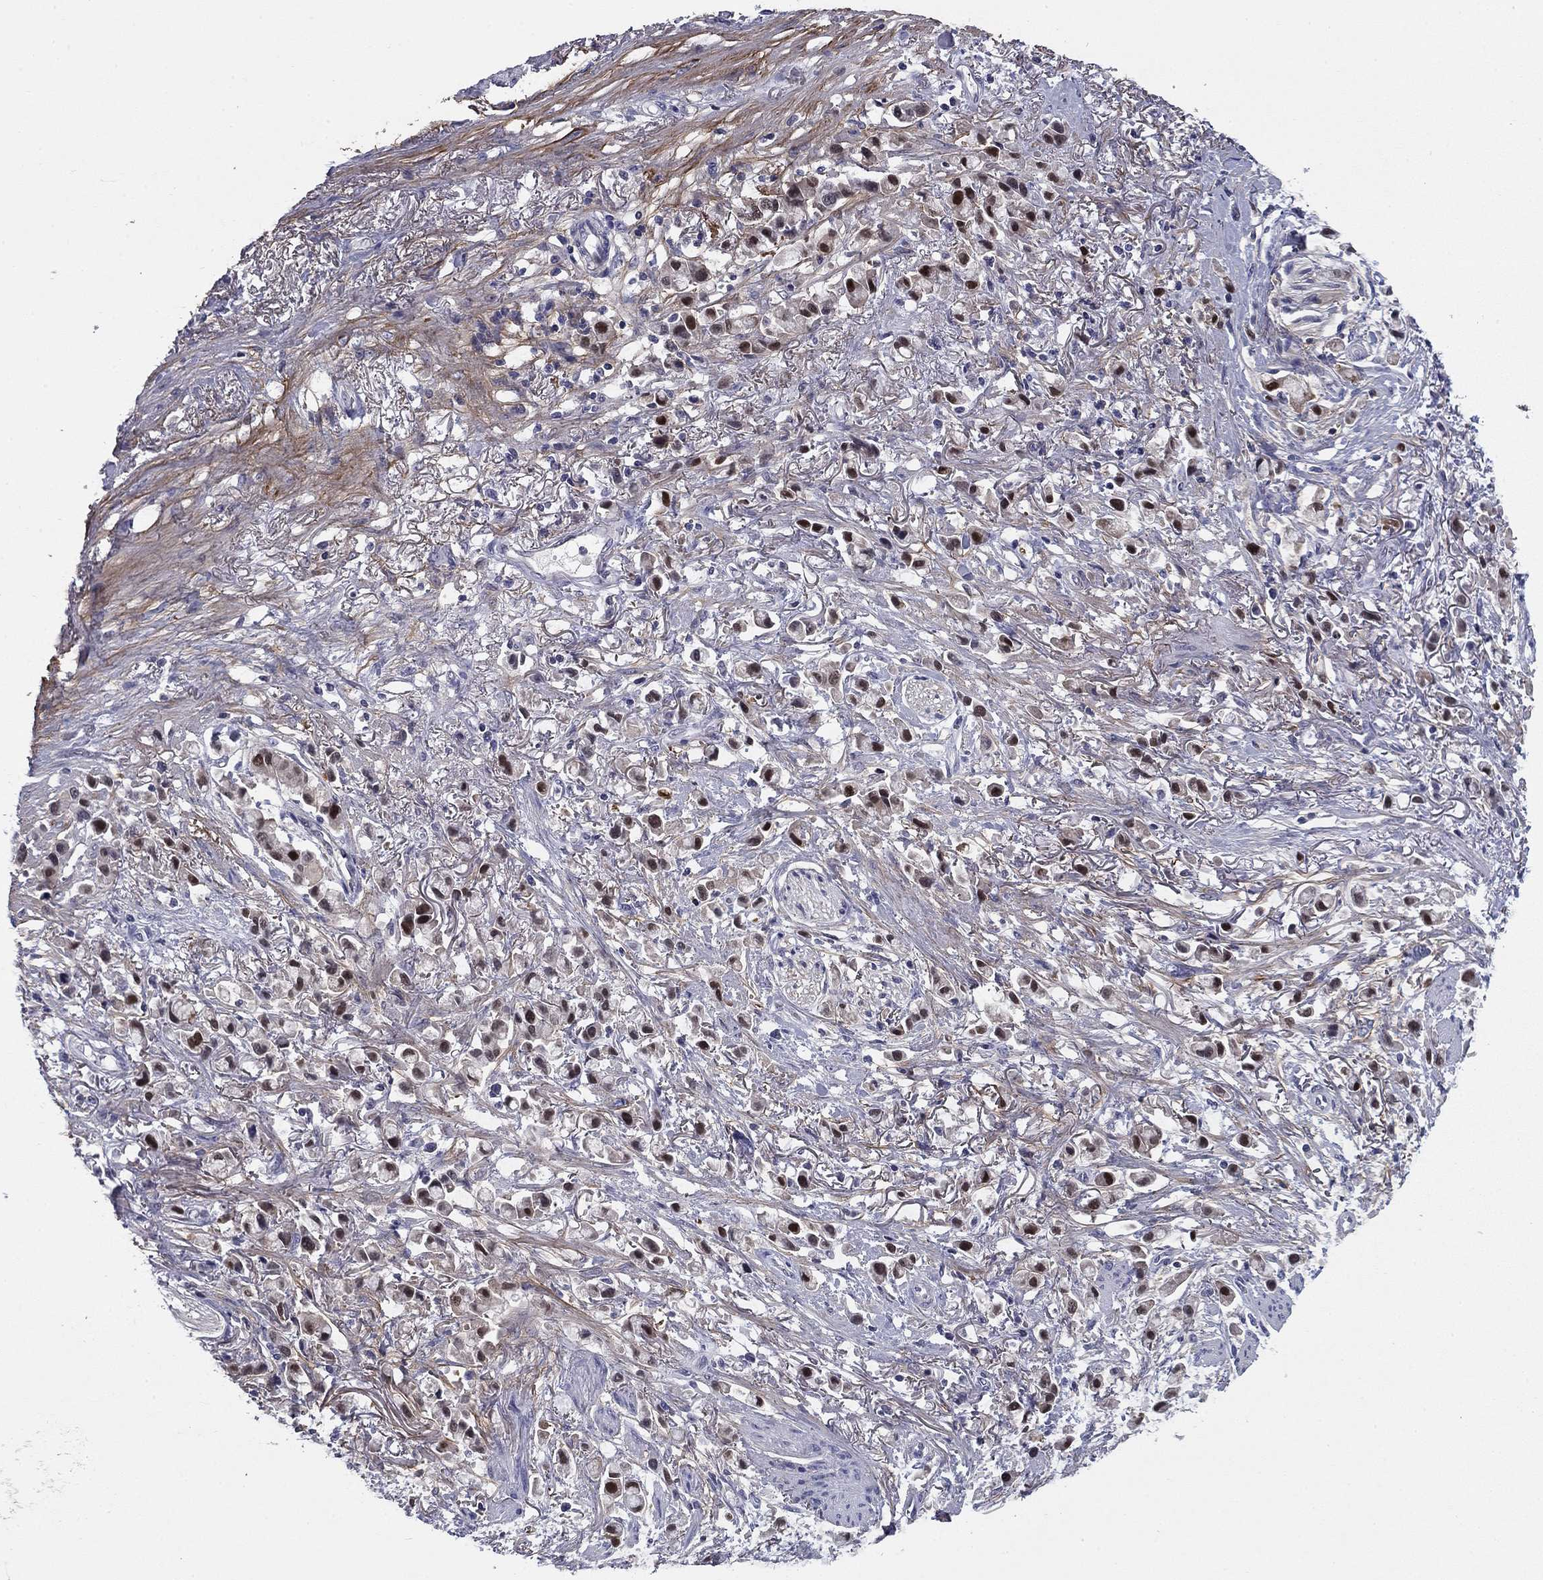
{"staining": {"intensity": "strong", "quantity": "25%-75%", "location": "nuclear"}, "tissue": "stomach cancer", "cell_type": "Tumor cells", "image_type": "cancer", "snomed": [{"axis": "morphology", "description": "Adenocarcinoma, NOS"}, {"axis": "topography", "description": "Stomach"}], "caption": "Tumor cells display high levels of strong nuclear expression in approximately 25%-75% of cells in stomach adenocarcinoma.", "gene": "REXO5", "patient": {"sex": "female", "age": 81}}